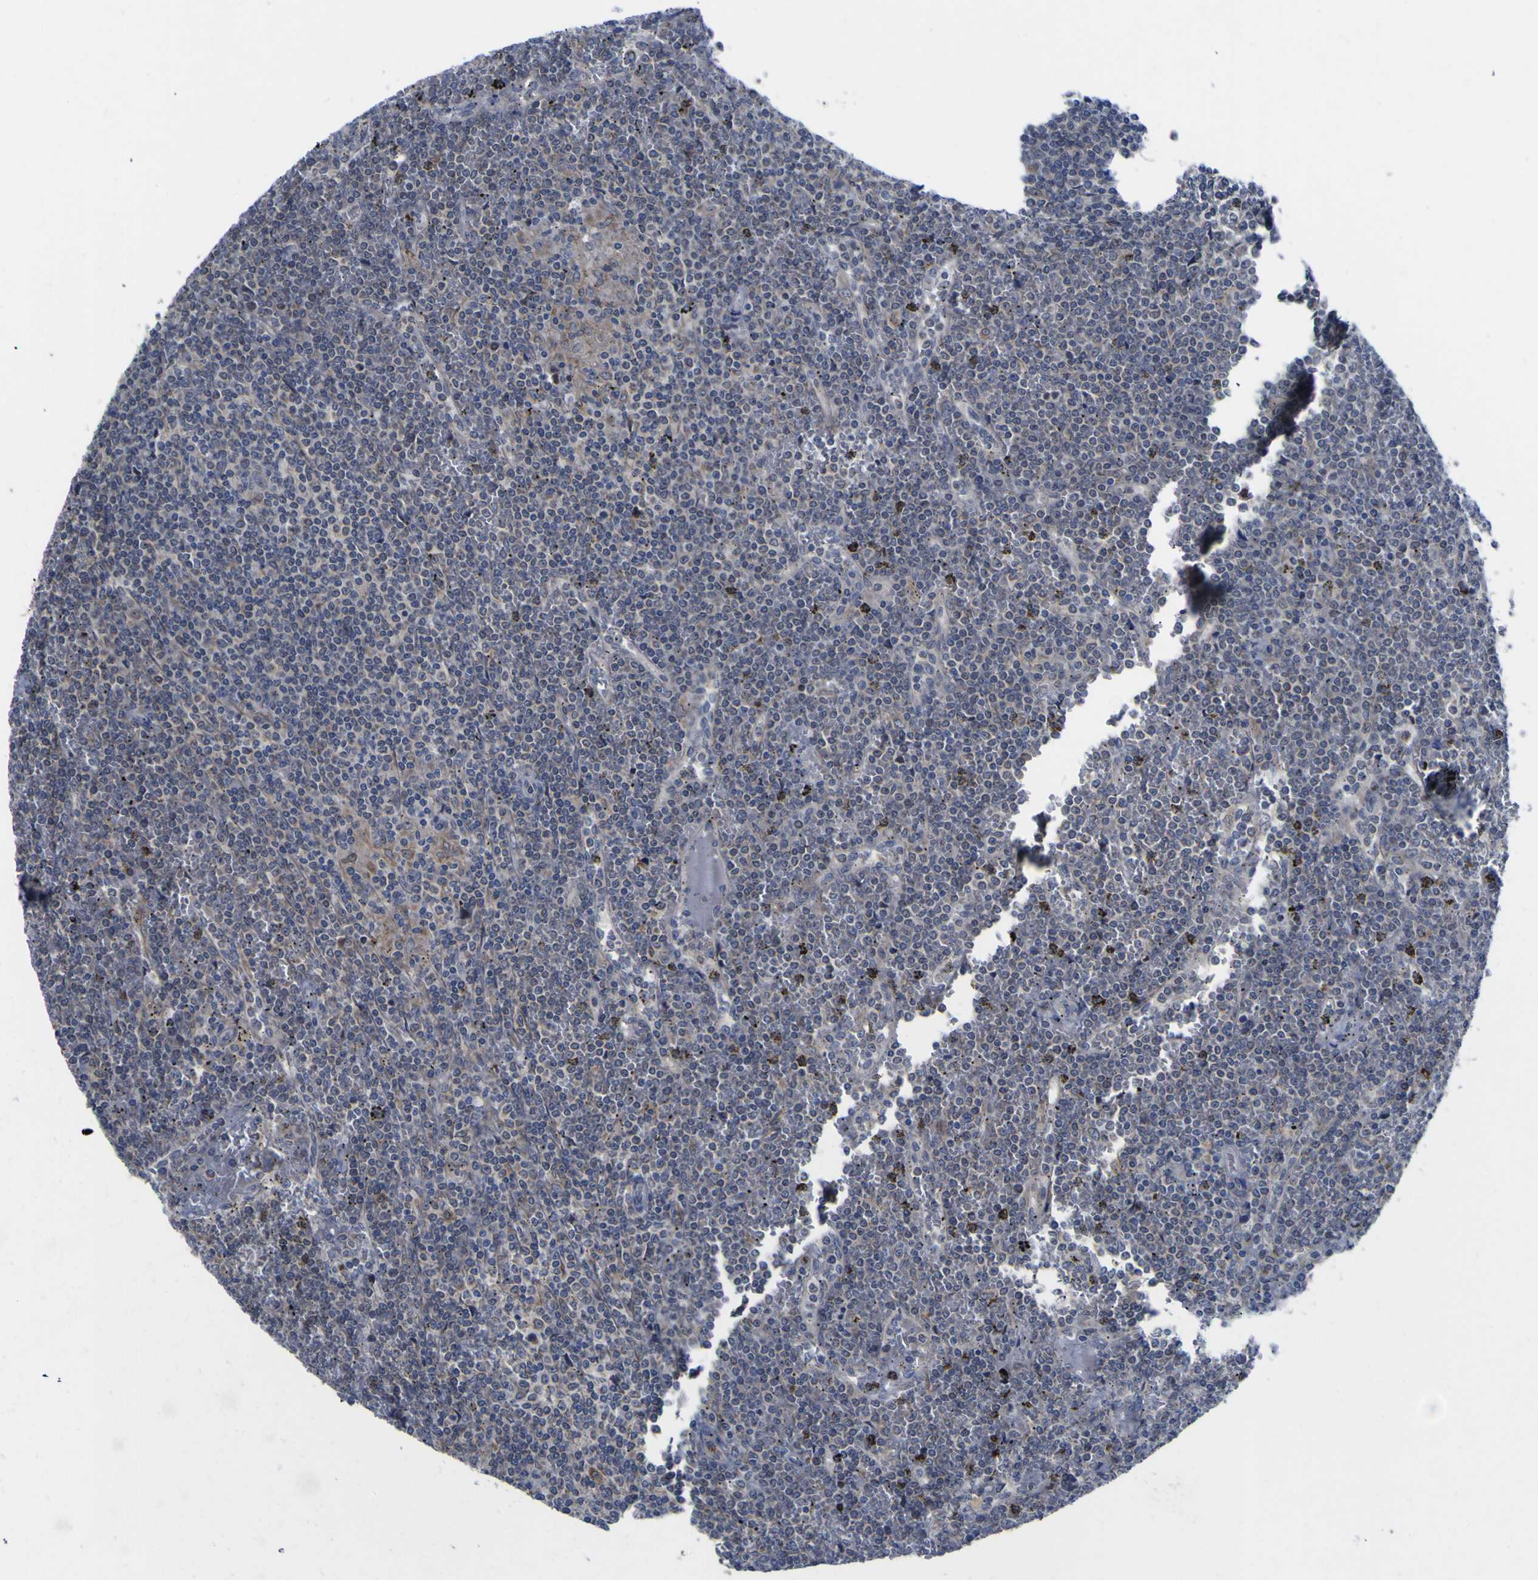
{"staining": {"intensity": "negative", "quantity": "none", "location": "none"}, "tissue": "lymphoma", "cell_type": "Tumor cells", "image_type": "cancer", "snomed": [{"axis": "morphology", "description": "Malignant lymphoma, non-Hodgkin's type, Low grade"}, {"axis": "topography", "description": "Spleen"}], "caption": "Immunohistochemistry of lymphoma shows no expression in tumor cells.", "gene": "TNFRSF11A", "patient": {"sex": "female", "age": 19}}